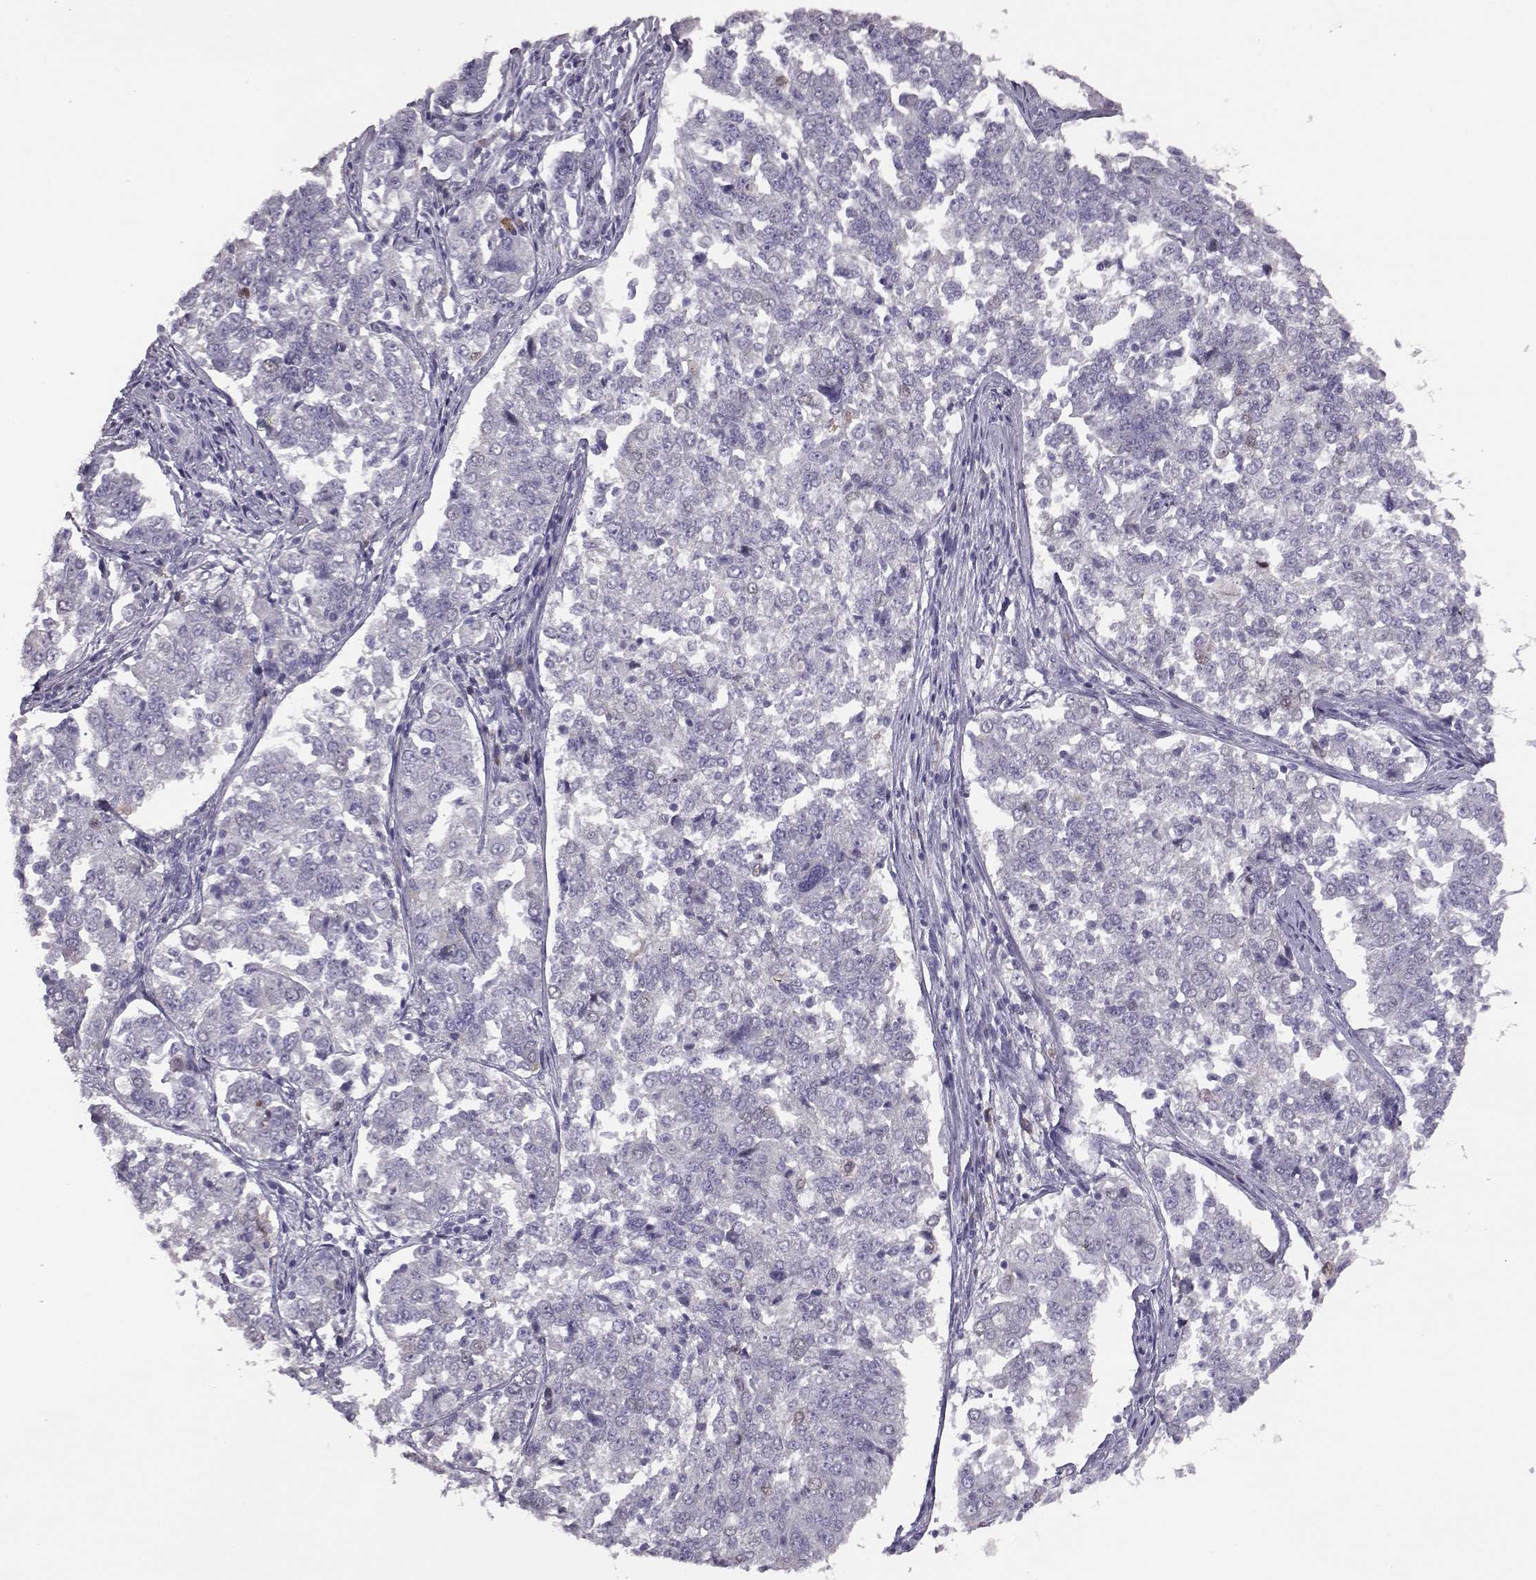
{"staining": {"intensity": "negative", "quantity": "none", "location": "none"}, "tissue": "endometrial cancer", "cell_type": "Tumor cells", "image_type": "cancer", "snomed": [{"axis": "morphology", "description": "Adenocarcinoma, NOS"}, {"axis": "topography", "description": "Endometrium"}], "caption": "There is no significant positivity in tumor cells of endometrial cancer (adenocarcinoma).", "gene": "ADGRG5", "patient": {"sex": "female", "age": 43}}